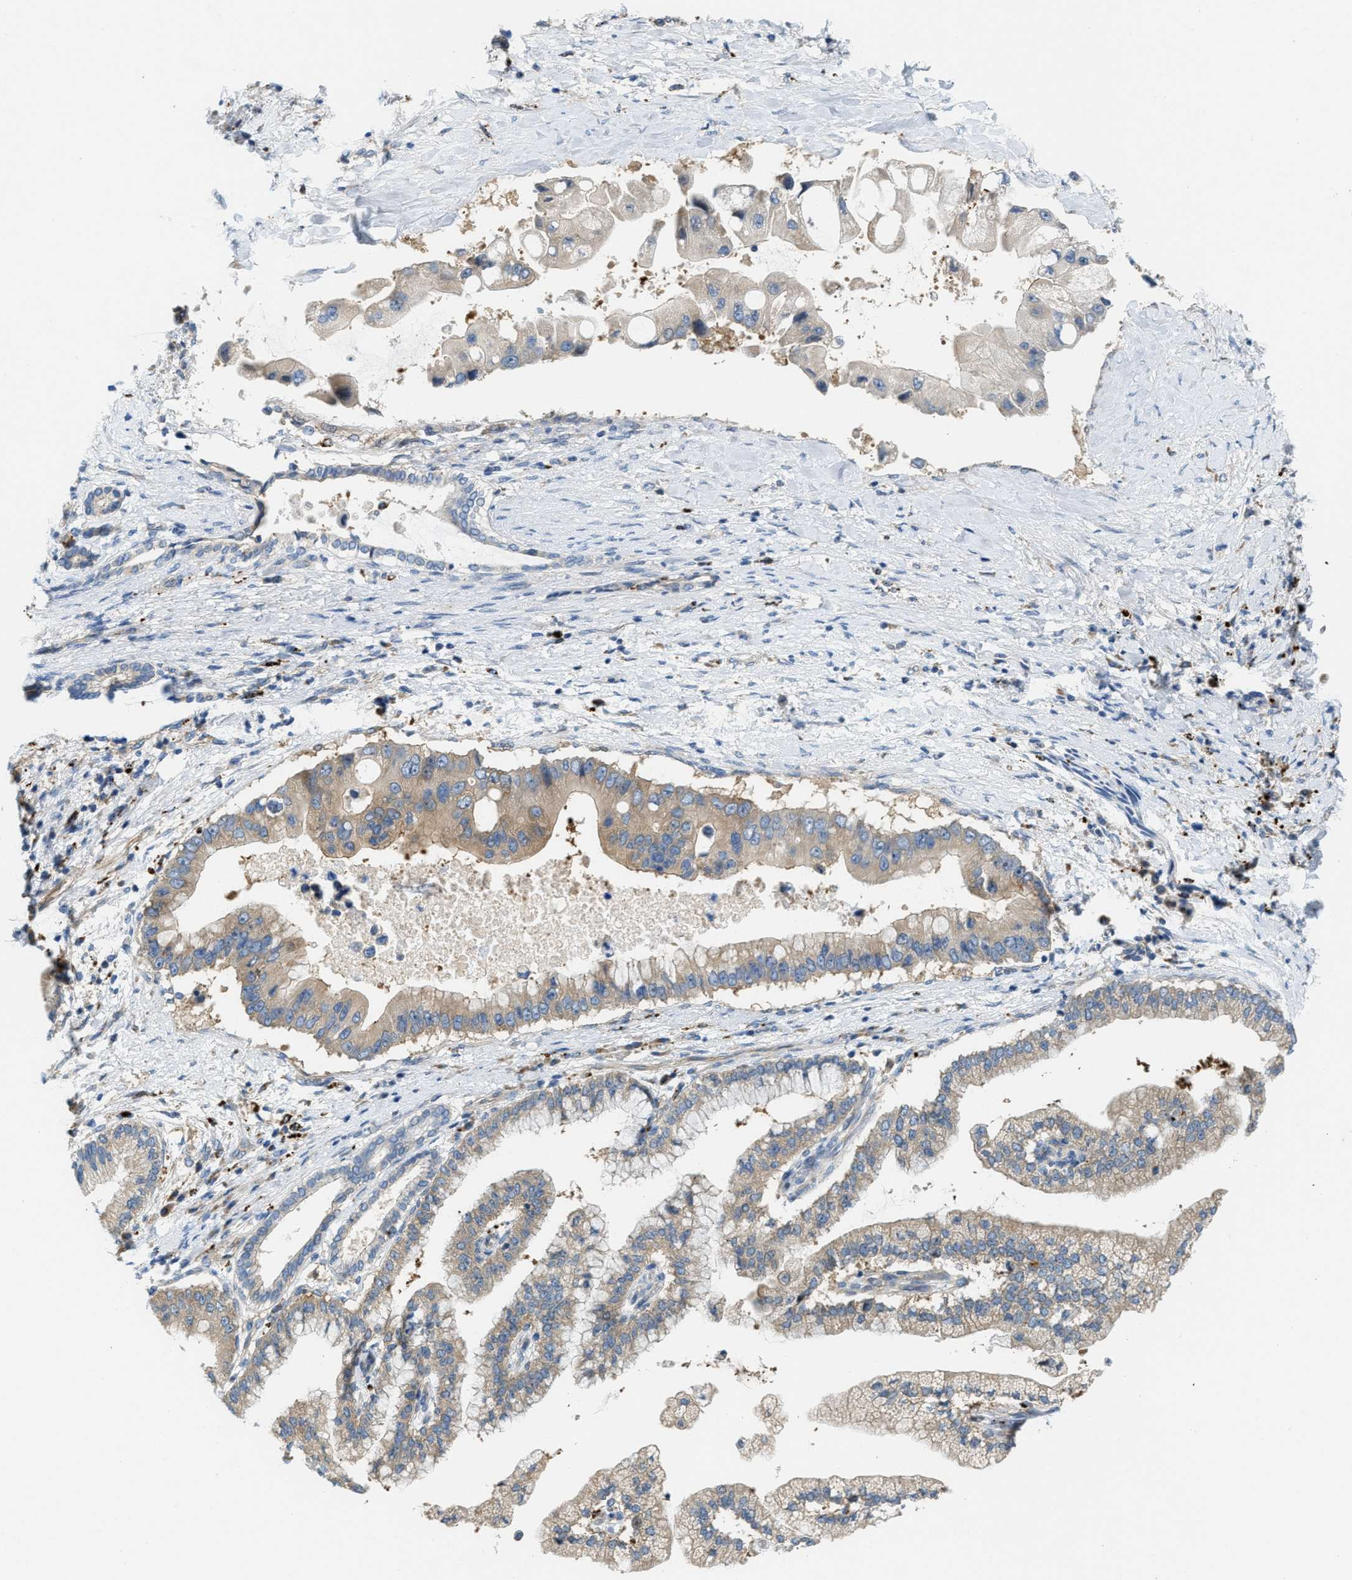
{"staining": {"intensity": "weak", "quantity": "25%-75%", "location": "cytoplasmic/membranous"}, "tissue": "liver cancer", "cell_type": "Tumor cells", "image_type": "cancer", "snomed": [{"axis": "morphology", "description": "Cholangiocarcinoma"}, {"axis": "topography", "description": "Liver"}], "caption": "A high-resolution image shows IHC staining of cholangiocarcinoma (liver), which shows weak cytoplasmic/membranous expression in approximately 25%-75% of tumor cells.", "gene": "KLHDC10", "patient": {"sex": "male", "age": 50}}